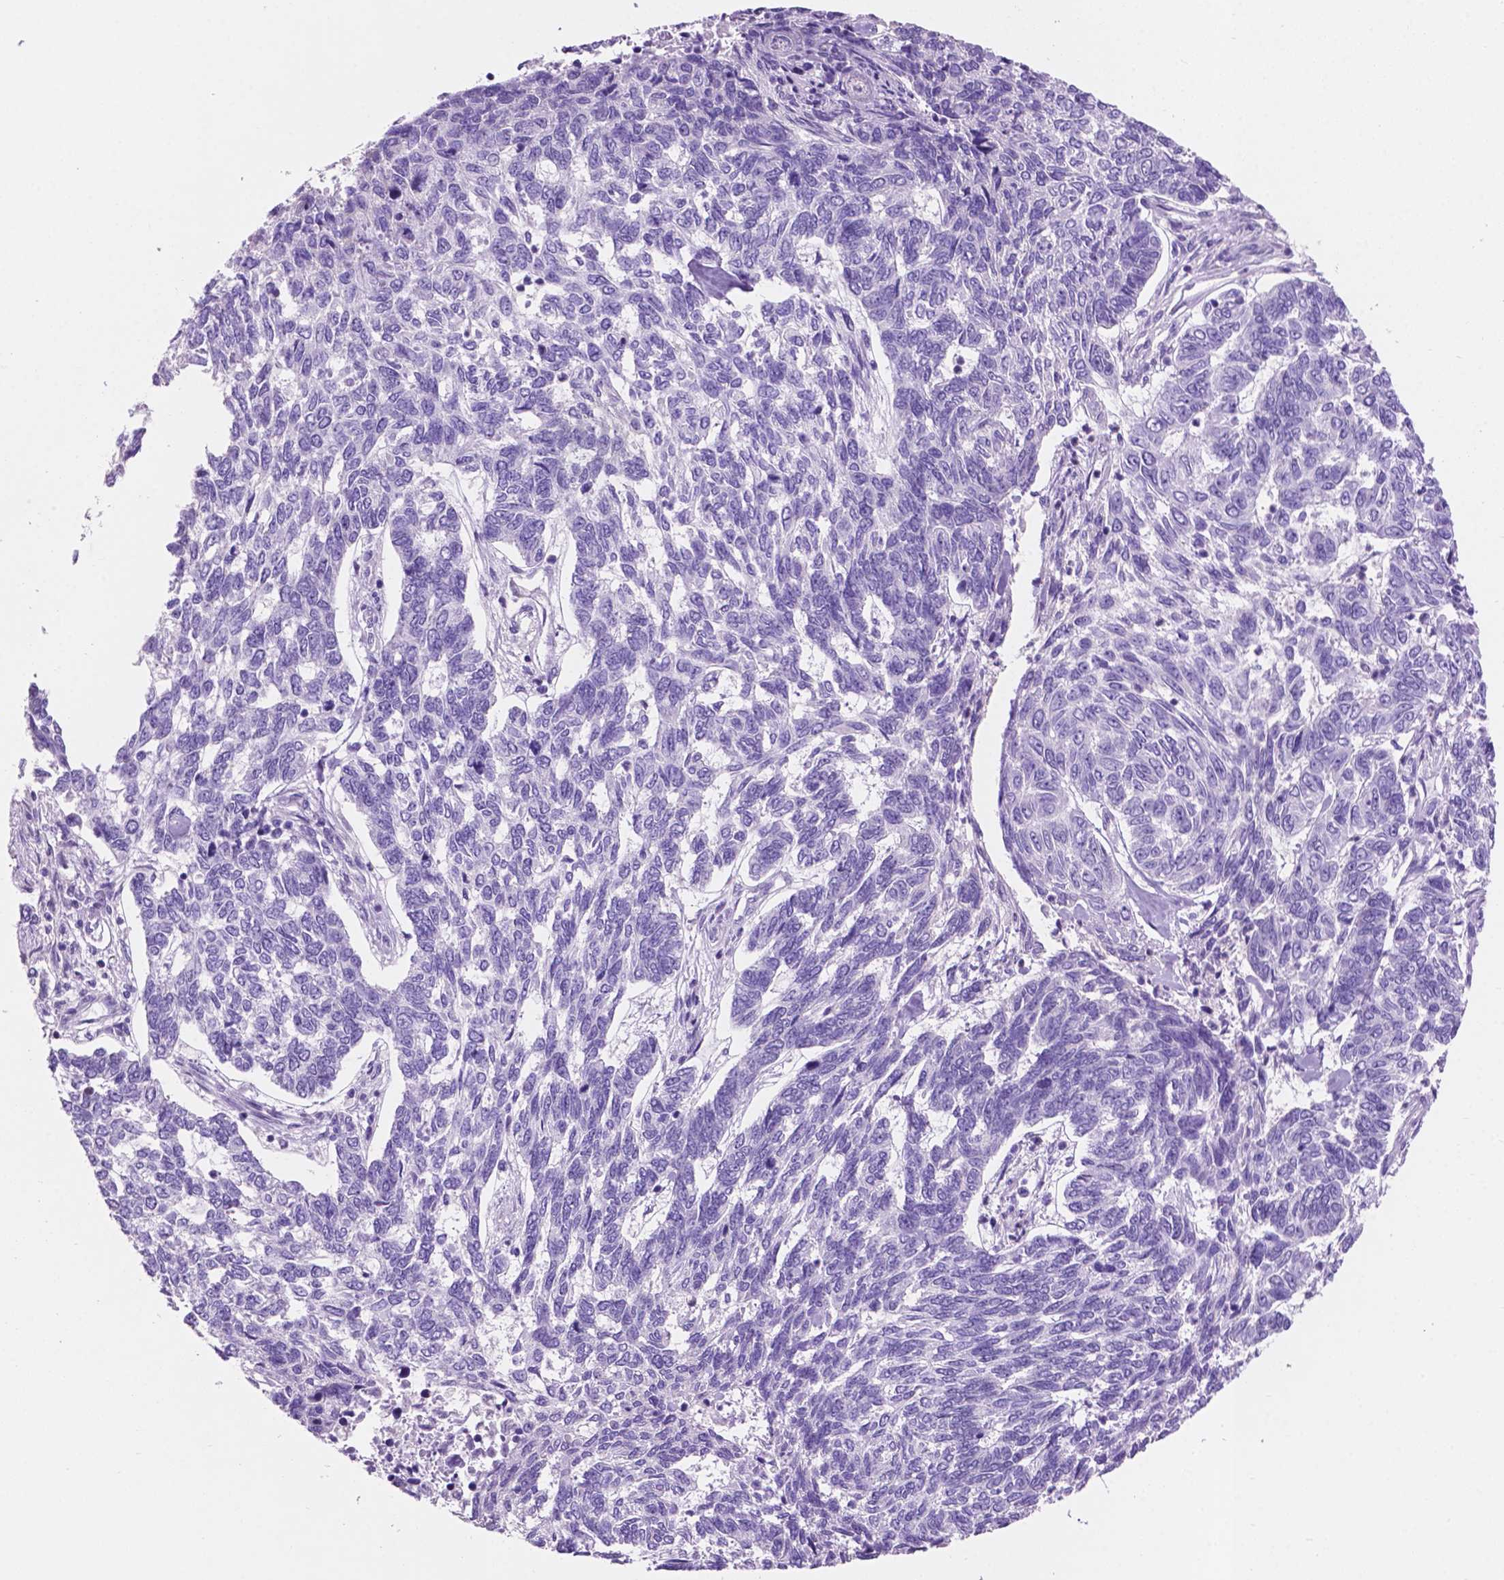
{"staining": {"intensity": "negative", "quantity": "none", "location": "none"}, "tissue": "skin cancer", "cell_type": "Tumor cells", "image_type": "cancer", "snomed": [{"axis": "morphology", "description": "Basal cell carcinoma"}, {"axis": "topography", "description": "Skin"}], "caption": "IHC photomicrograph of neoplastic tissue: basal cell carcinoma (skin) stained with DAB (3,3'-diaminobenzidine) displays no significant protein expression in tumor cells.", "gene": "CLDN17", "patient": {"sex": "female", "age": 65}}